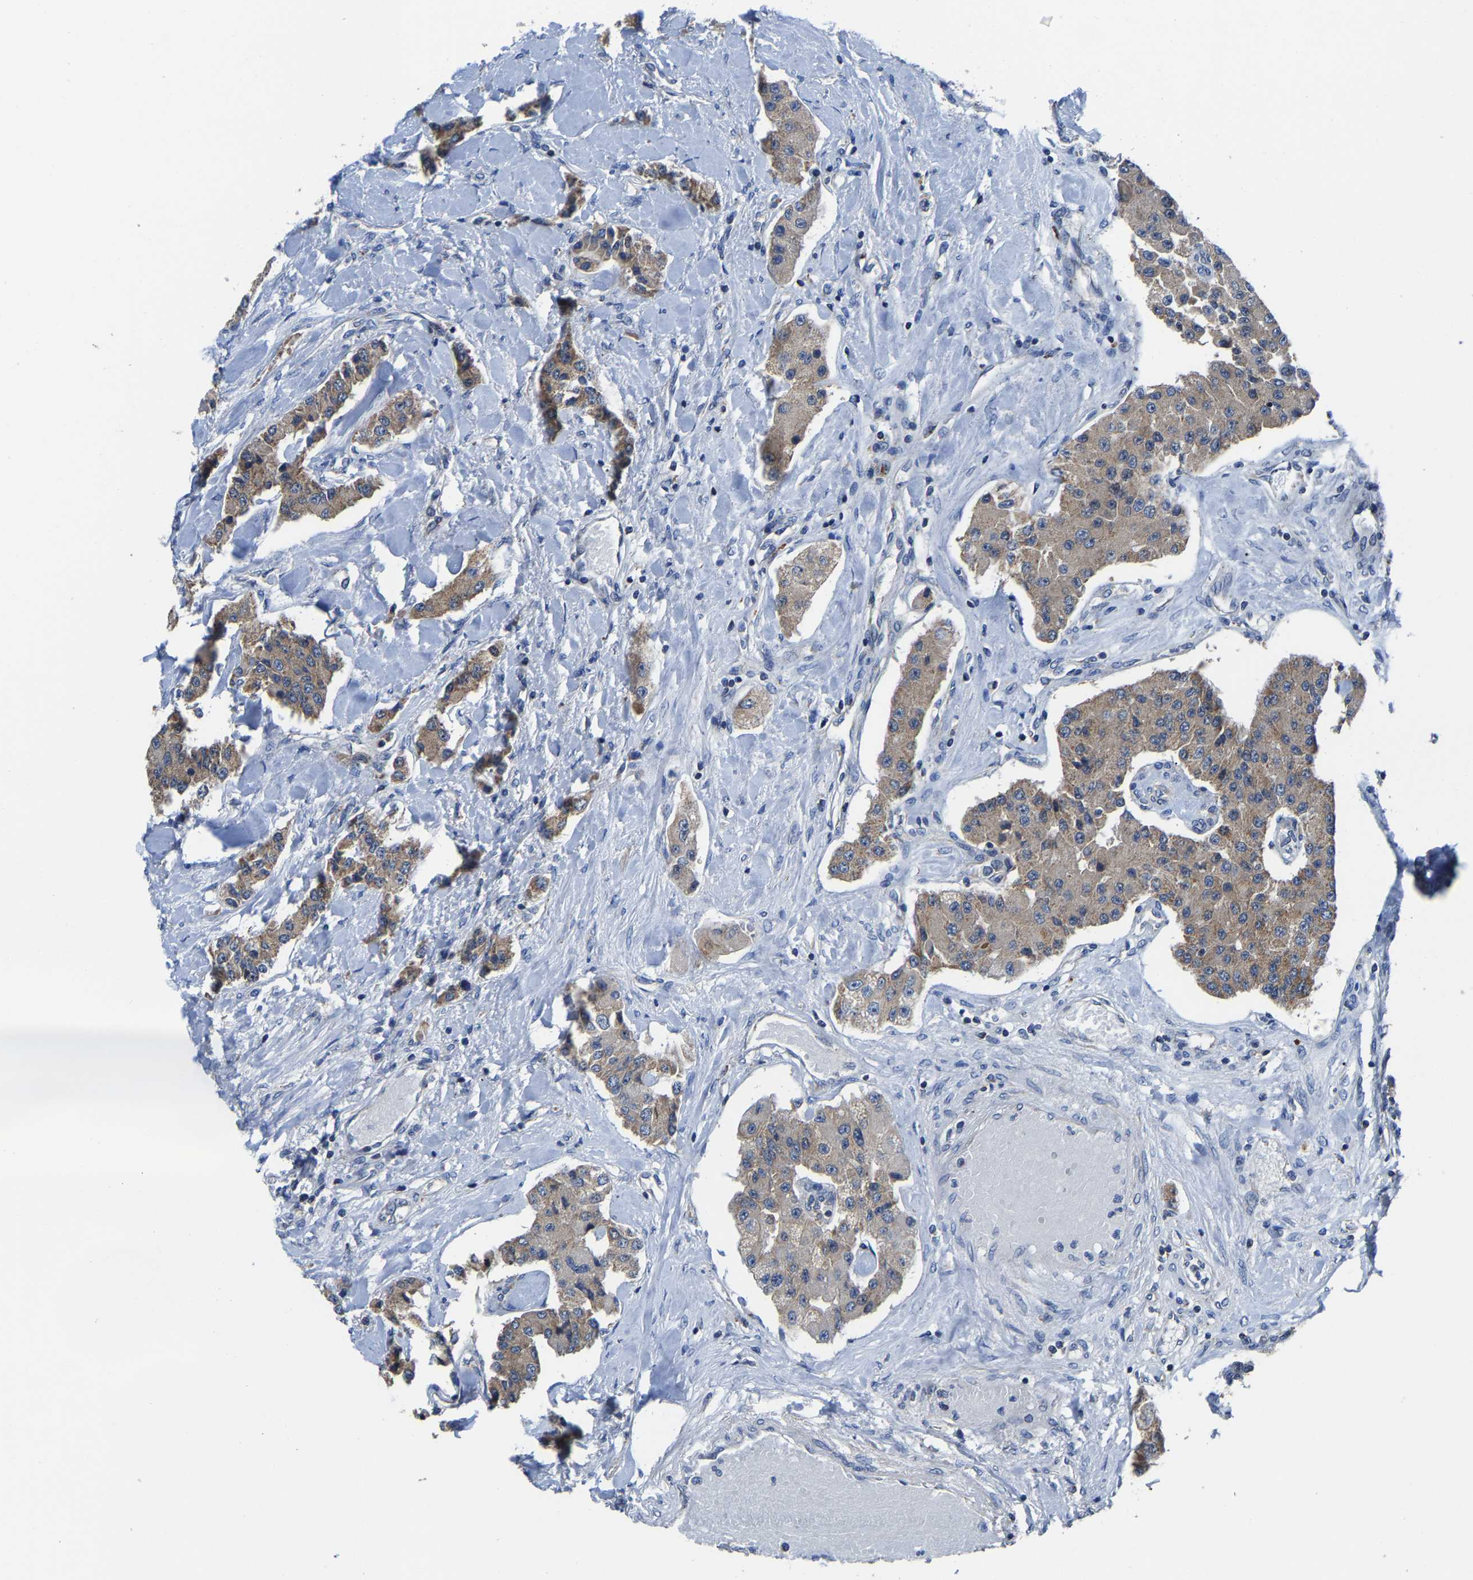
{"staining": {"intensity": "weak", "quantity": ">75%", "location": "cytoplasmic/membranous"}, "tissue": "carcinoid", "cell_type": "Tumor cells", "image_type": "cancer", "snomed": [{"axis": "morphology", "description": "Carcinoid, malignant, NOS"}, {"axis": "topography", "description": "Pancreas"}], "caption": "This is an image of IHC staining of malignant carcinoid, which shows weak staining in the cytoplasmic/membranous of tumor cells.", "gene": "AGK", "patient": {"sex": "male", "age": 41}}